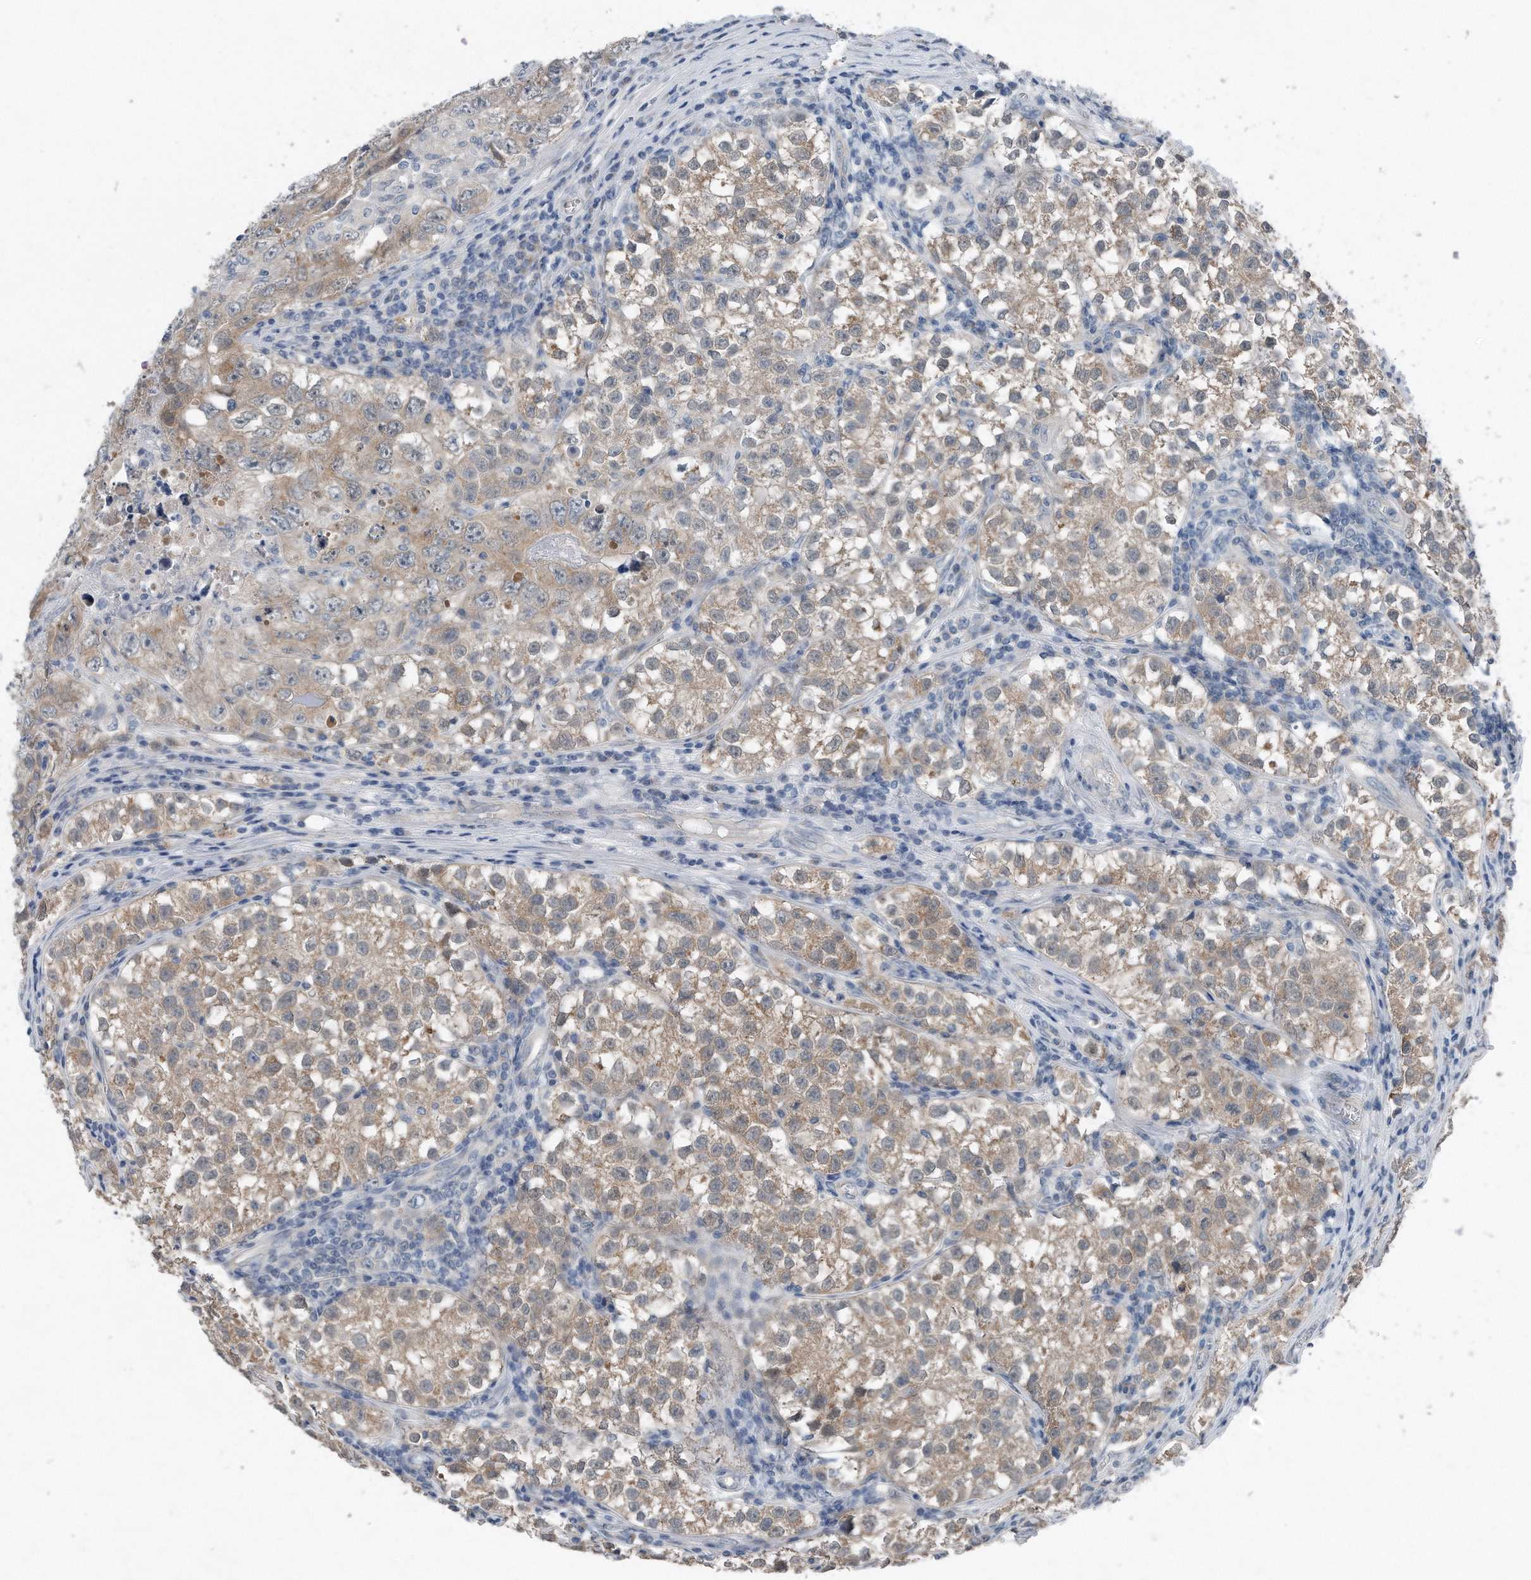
{"staining": {"intensity": "weak", "quantity": "25%-75%", "location": "cytoplasmic/membranous"}, "tissue": "testis cancer", "cell_type": "Tumor cells", "image_type": "cancer", "snomed": [{"axis": "morphology", "description": "Seminoma, NOS"}, {"axis": "morphology", "description": "Carcinoma, Embryonal, NOS"}, {"axis": "topography", "description": "Testis"}], "caption": "IHC staining of testis seminoma, which shows low levels of weak cytoplasmic/membranous staining in about 25%-75% of tumor cells indicating weak cytoplasmic/membranous protein expression. The staining was performed using DAB (3,3'-diaminobenzidine) (brown) for protein detection and nuclei were counterstained in hematoxylin (blue).", "gene": "YRDC", "patient": {"sex": "male", "age": 43}}